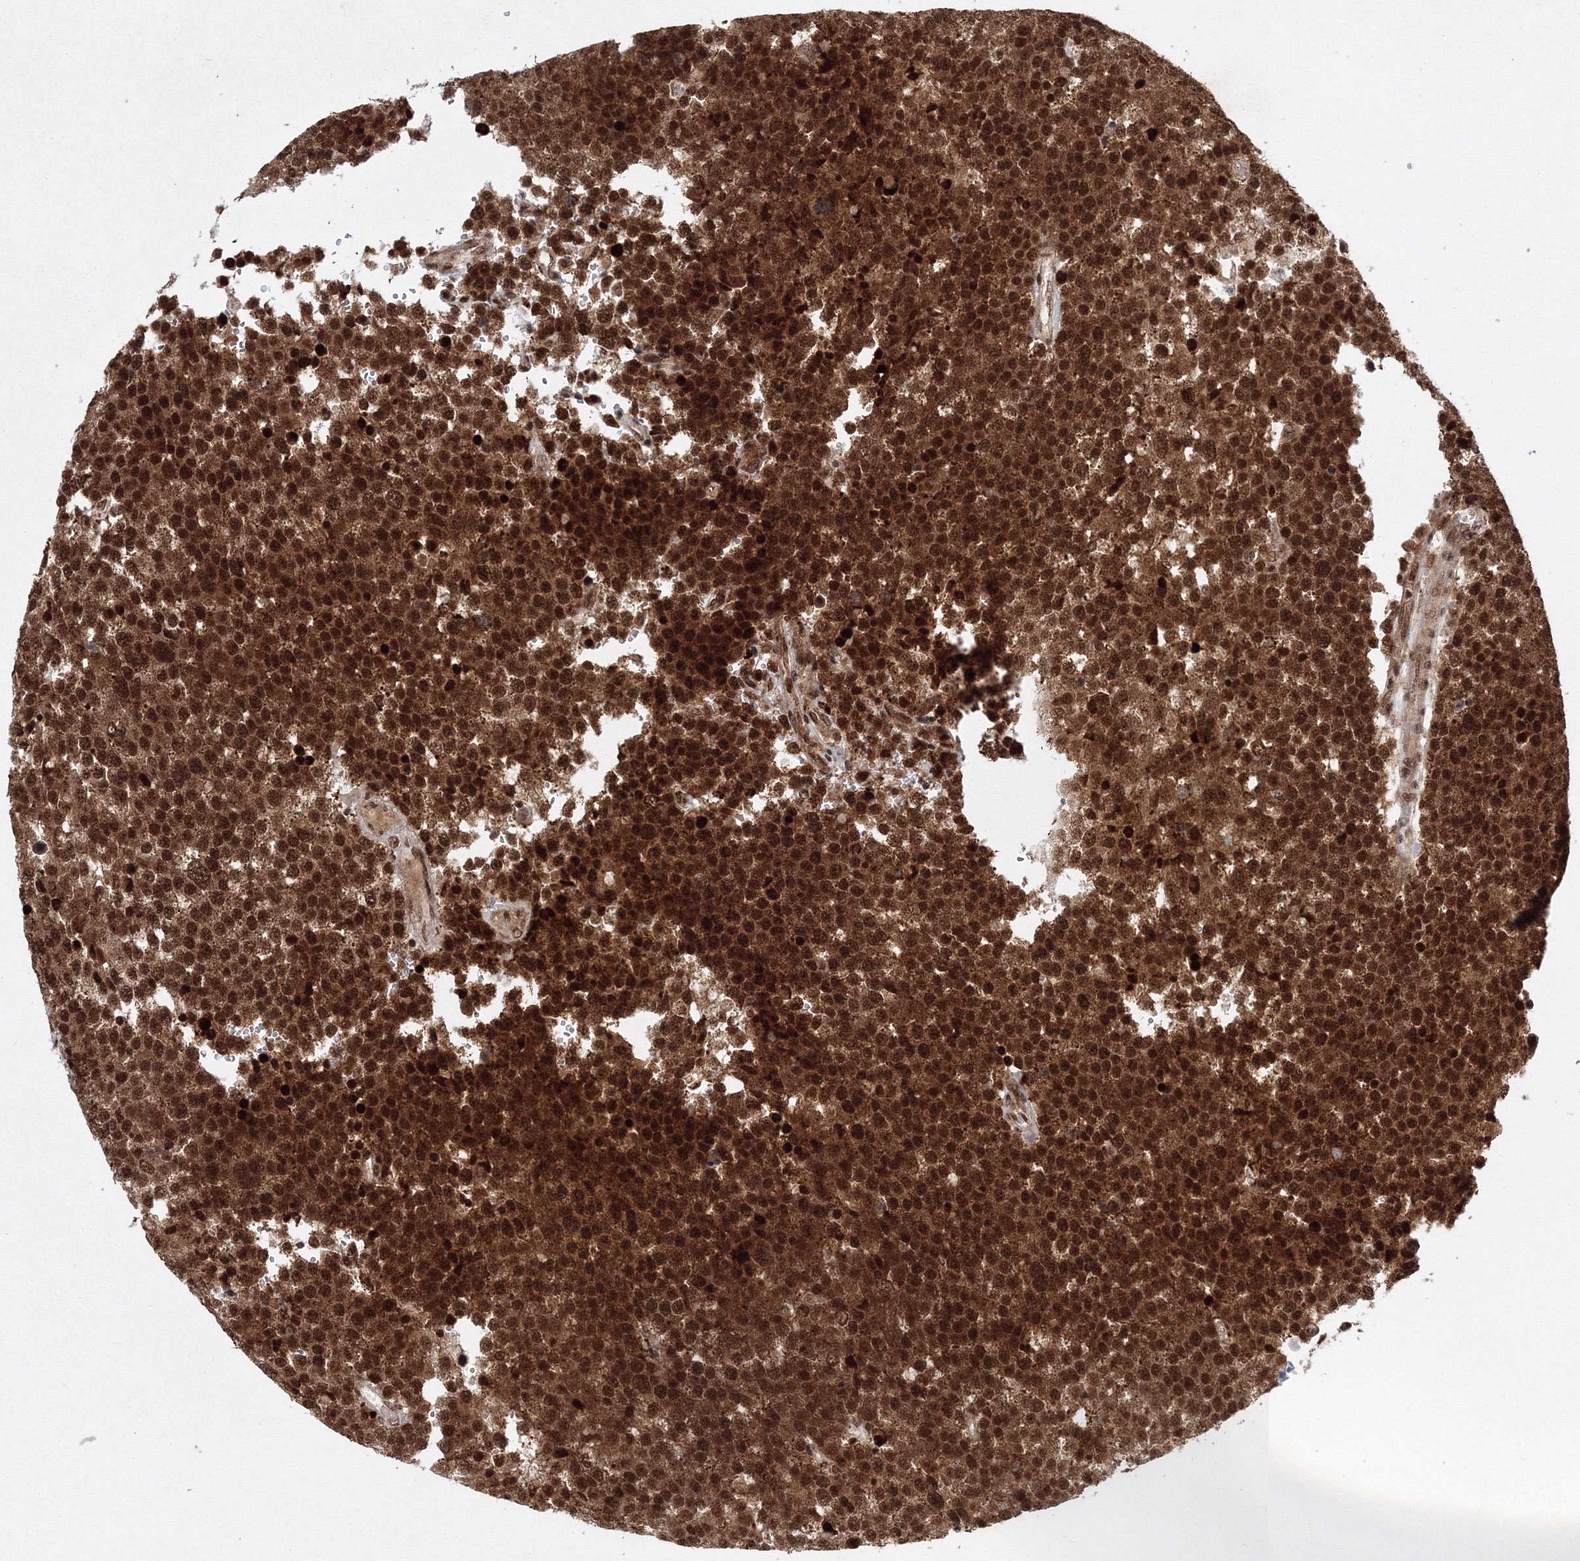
{"staining": {"intensity": "strong", "quantity": ">75%", "location": "nuclear"}, "tissue": "testis cancer", "cell_type": "Tumor cells", "image_type": "cancer", "snomed": [{"axis": "morphology", "description": "Seminoma, NOS"}, {"axis": "topography", "description": "Testis"}], "caption": "The histopathology image displays staining of testis cancer, revealing strong nuclear protein positivity (brown color) within tumor cells.", "gene": "SNRPC", "patient": {"sex": "male", "age": 71}}